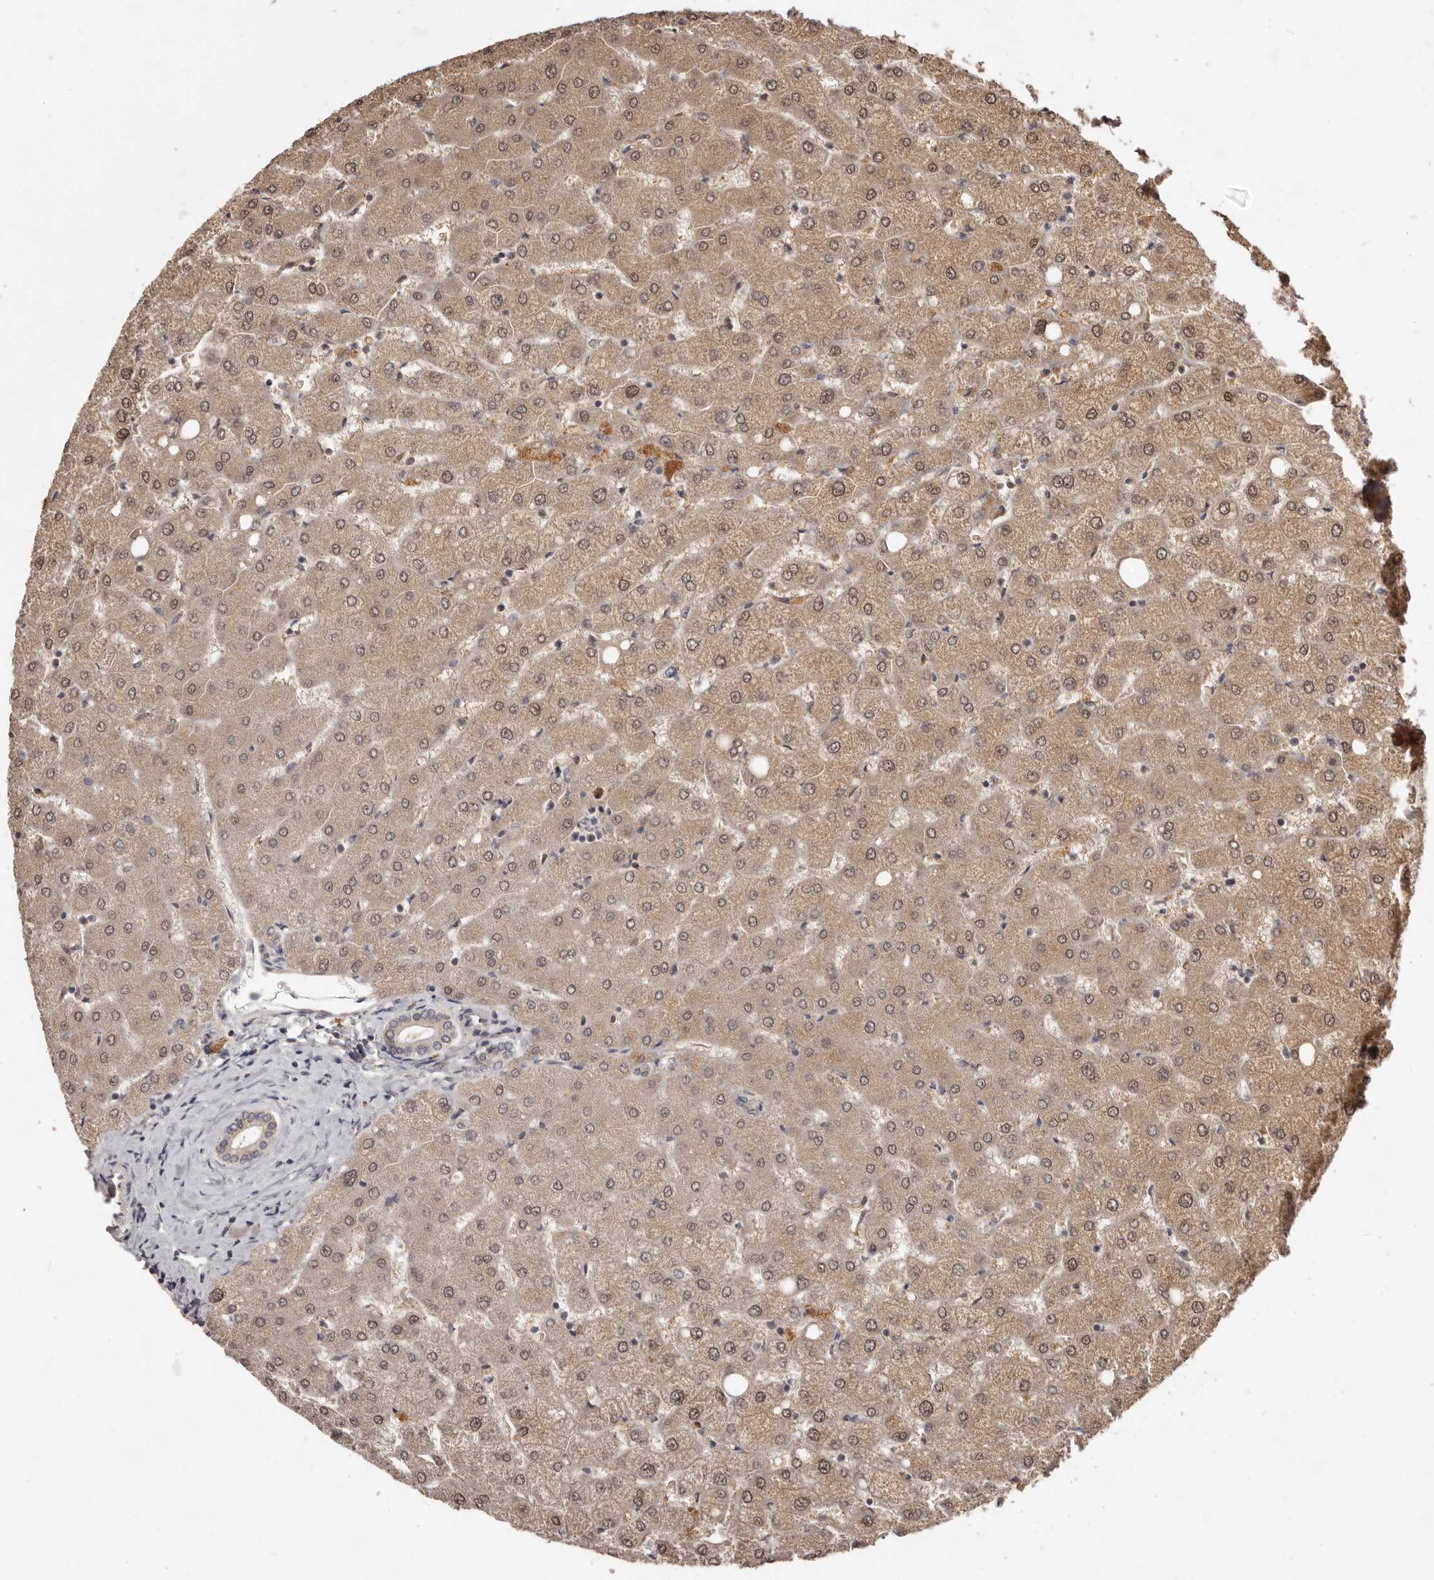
{"staining": {"intensity": "weak", "quantity": ">75%", "location": "cytoplasmic/membranous"}, "tissue": "liver", "cell_type": "Cholangiocytes", "image_type": "normal", "snomed": [{"axis": "morphology", "description": "Normal tissue, NOS"}, {"axis": "topography", "description": "Liver"}], "caption": "This micrograph exhibits IHC staining of normal human liver, with low weak cytoplasmic/membranous staining in approximately >75% of cholangiocytes.", "gene": "MTO1", "patient": {"sex": "female", "age": 54}}